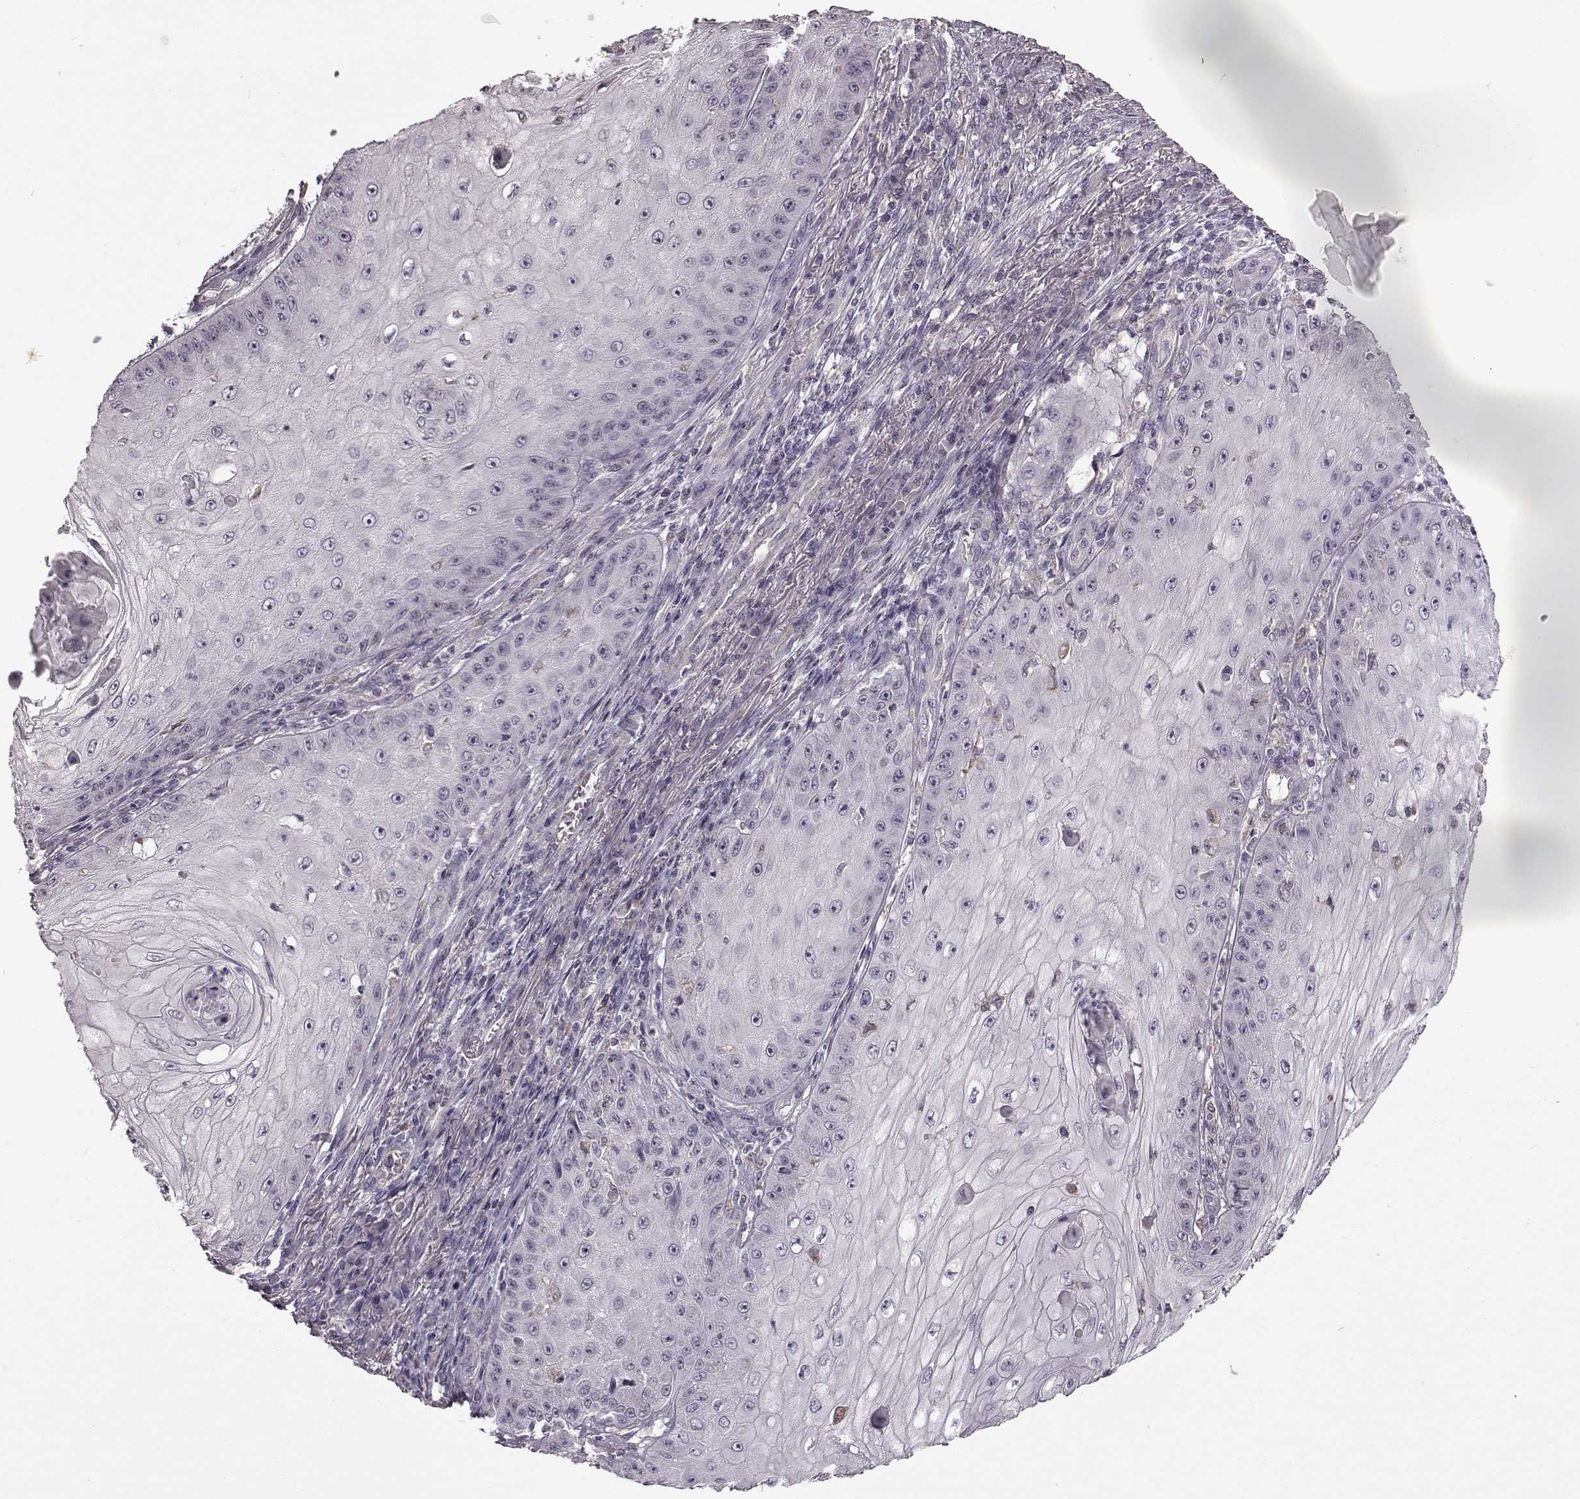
{"staining": {"intensity": "negative", "quantity": "none", "location": "none"}, "tissue": "skin cancer", "cell_type": "Tumor cells", "image_type": "cancer", "snomed": [{"axis": "morphology", "description": "Squamous cell carcinoma, NOS"}, {"axis": "topography", "description": "Skin"}], "caption": "Histopathology image shows no significant protein expression in tumor cells of skin cancer (squamous cell carcinoma).", "gene": "B3GNT6", "patient": {"sex": "male", "age": 70}}